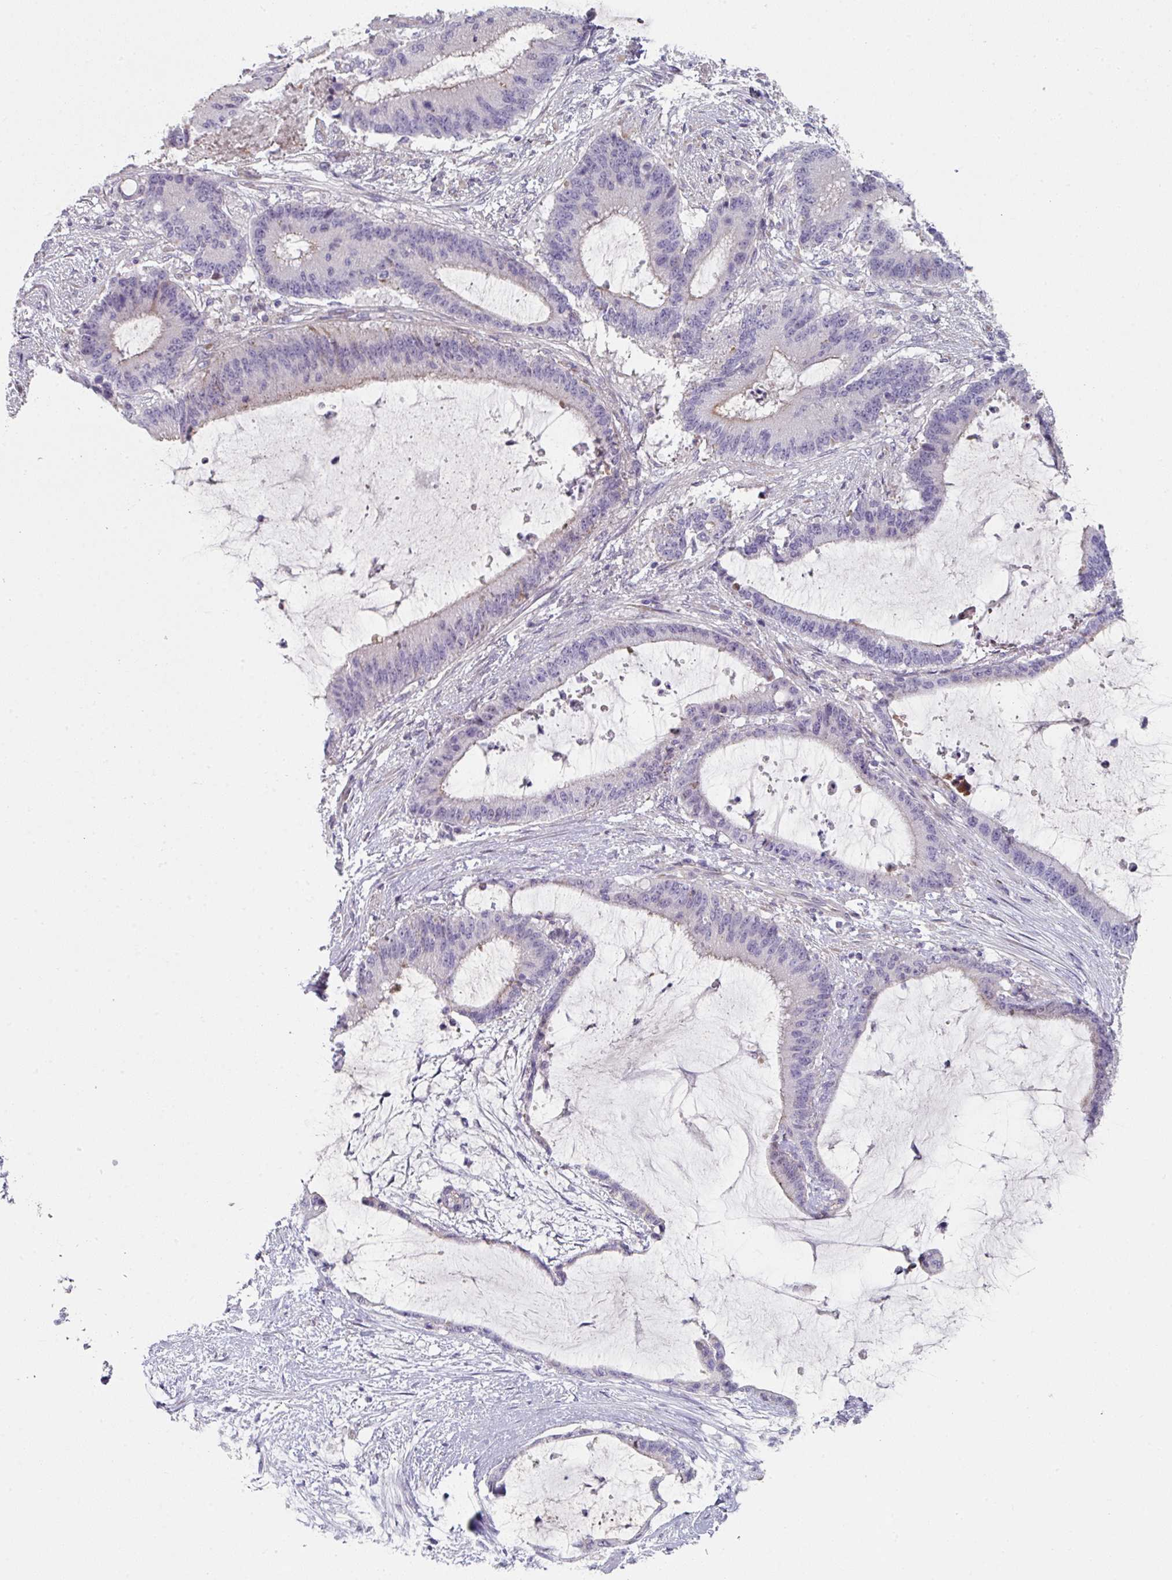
{"staining": {"intensity": "negative", "quantity": "none", "location": "none"}, "tissue": "liver cancer", "cell_type": "Tumor cells", "image_type": "cancer", "snomed": [{"axis": "morphology", "description": "Normal tissue, NOS"}, {"axis": "morphology", "description": "Cholangiocarcinoma"}, {"axis": "topography", "description": "Liver"}, {"axis": "topography", "description": "Peripheral nerve tissue"}], "caption": "The micrograph reveals no significant expression in tumor cells of cholangiocarcinoma (liver).", "gene": "WSB2", "patient": {"sex": "female", "age": 73}}